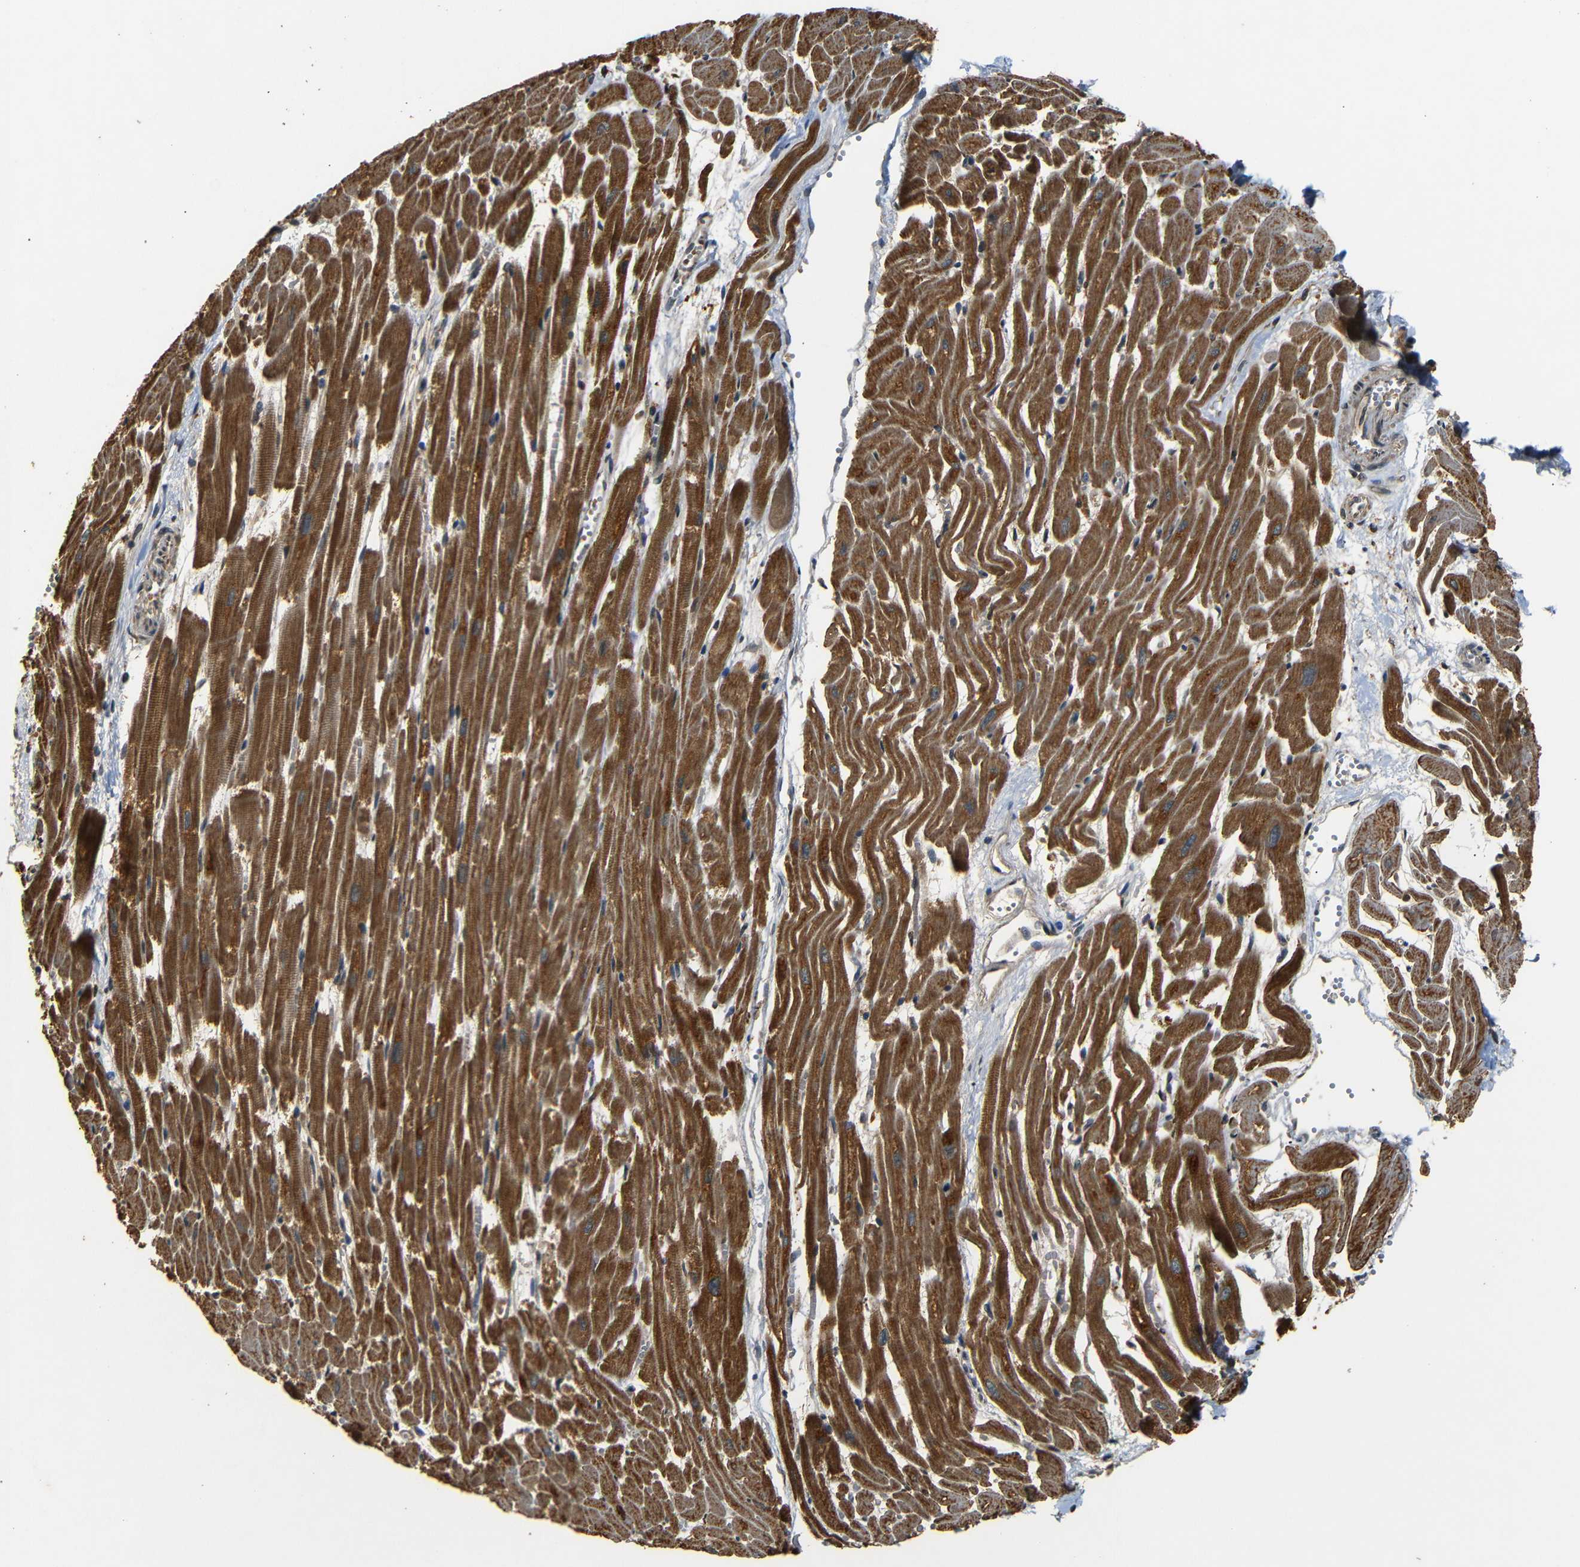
{"staining": {"intensity": "moderate", "quantity": ">75%", "location": "cytoplasmic/membranous"}, "tissue": "heart muscle", "cell_type": "Cardiomyocytes", "image_type": "normal", "snomed": [{"axis": "morphology", "description": "Normal tissue, NOS"}, {"axis": "topography", "description": "Heart"}], "caption": "Protein staining displays moderate cytoplasmic/membranous expression in about >75% of cardiomyocytes in benign heart muscle. (DAB (3,3'-diaminobenzidine) = brown stain, brightfield microscopy at high magnification).", "gene": "TANK", "patient": {"sex": "female", "age": 19}}